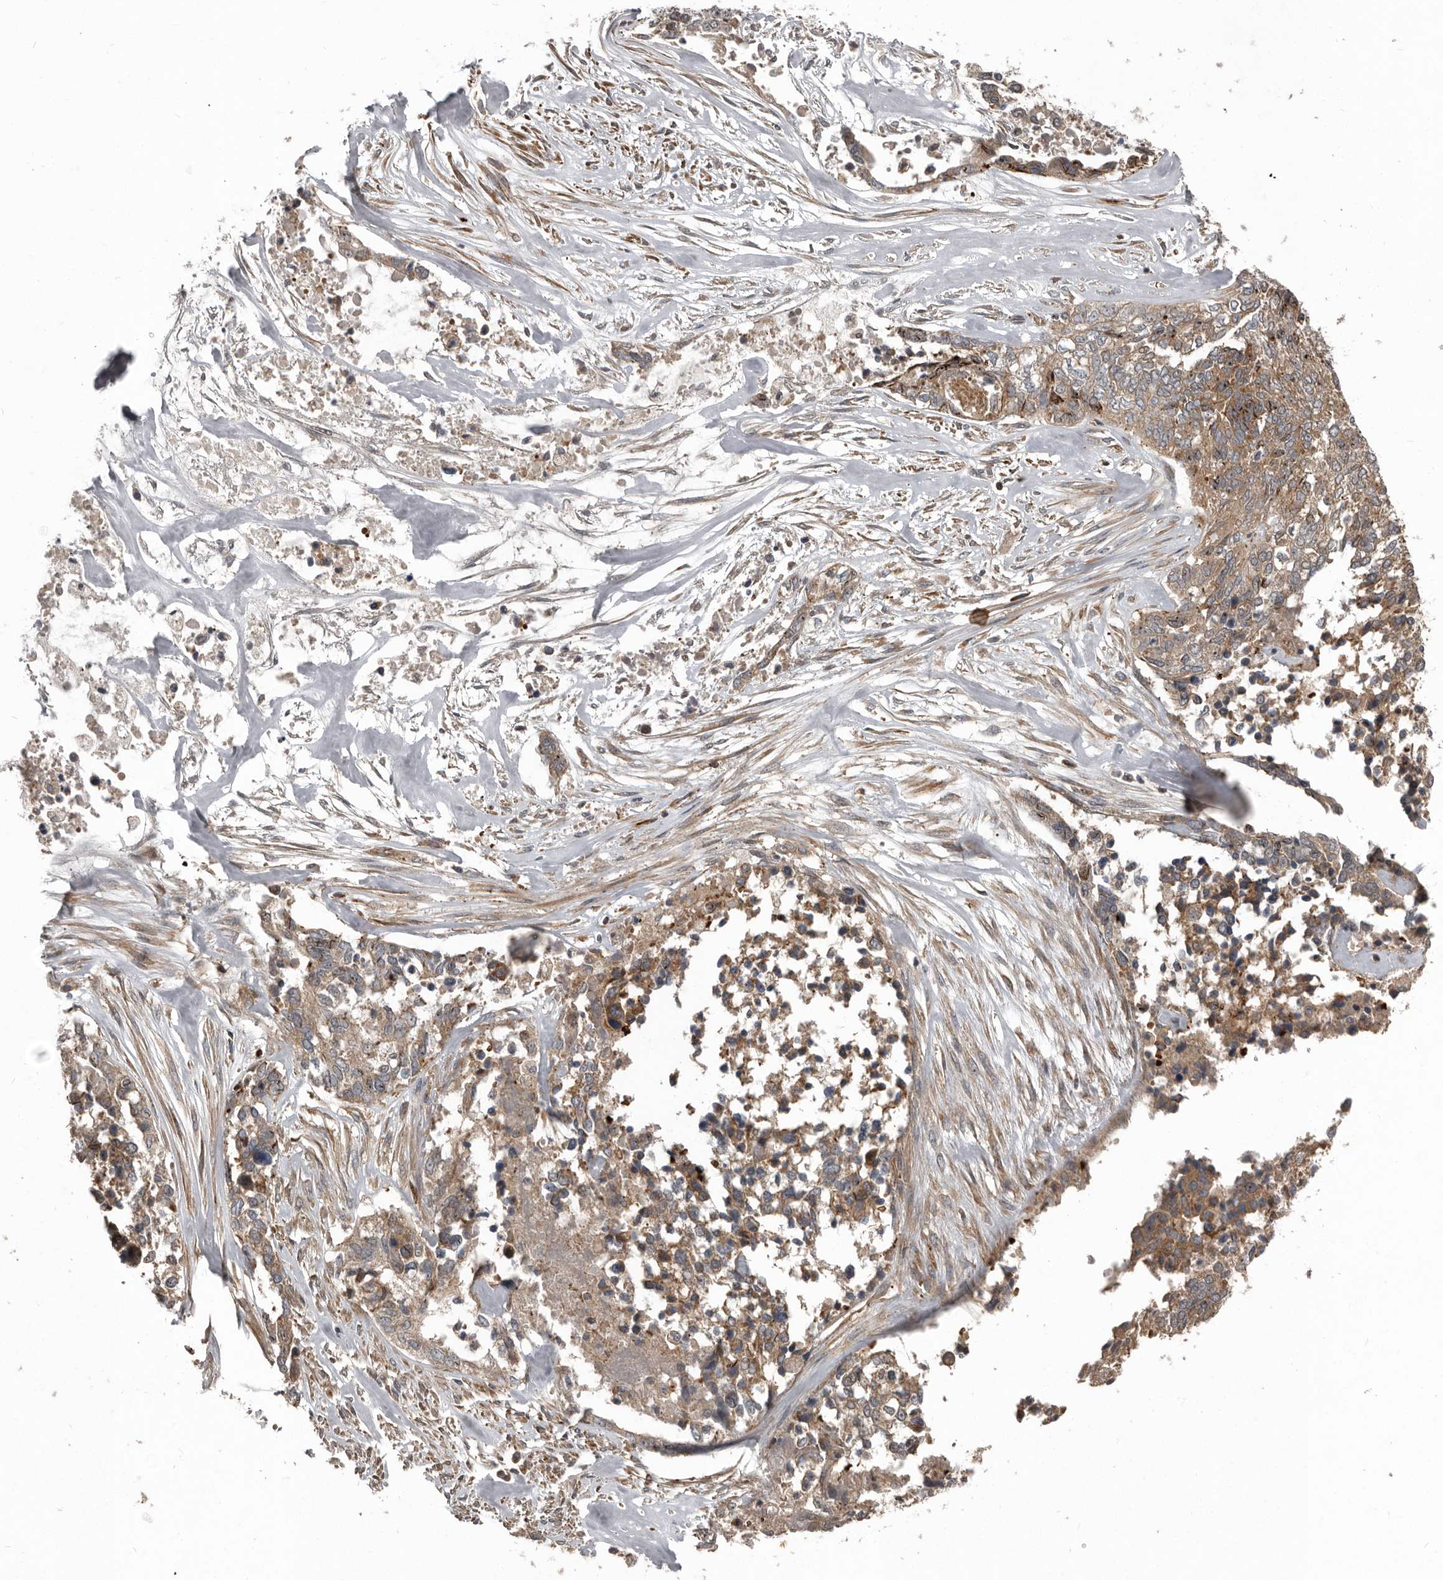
{"staining": {"intensity": "moderate", "quantity": ">75%", "location": "cytoplasmic/membranous"}, "tissue": "ovarian cancer", "cell_type": "Tumor cells", "image_type": "cancer", "snomed": [{"axis": "morphology", "description": "Cystadenocarcinoma, serous, NOS"}, {"axis": "topography", "description": "Ovary"}], "caption": "IHC (DAB (3,3'-diaminobenzidine)) staining of human ovarian serous cystadenocarcinoma shows moderate cytoplasmic/membranous protein staining in approximately >75% of tumor cells. Nuclei are stained in blue.", "gene": "FBXO31", "patient": {"sex": "female", "age": 44}}